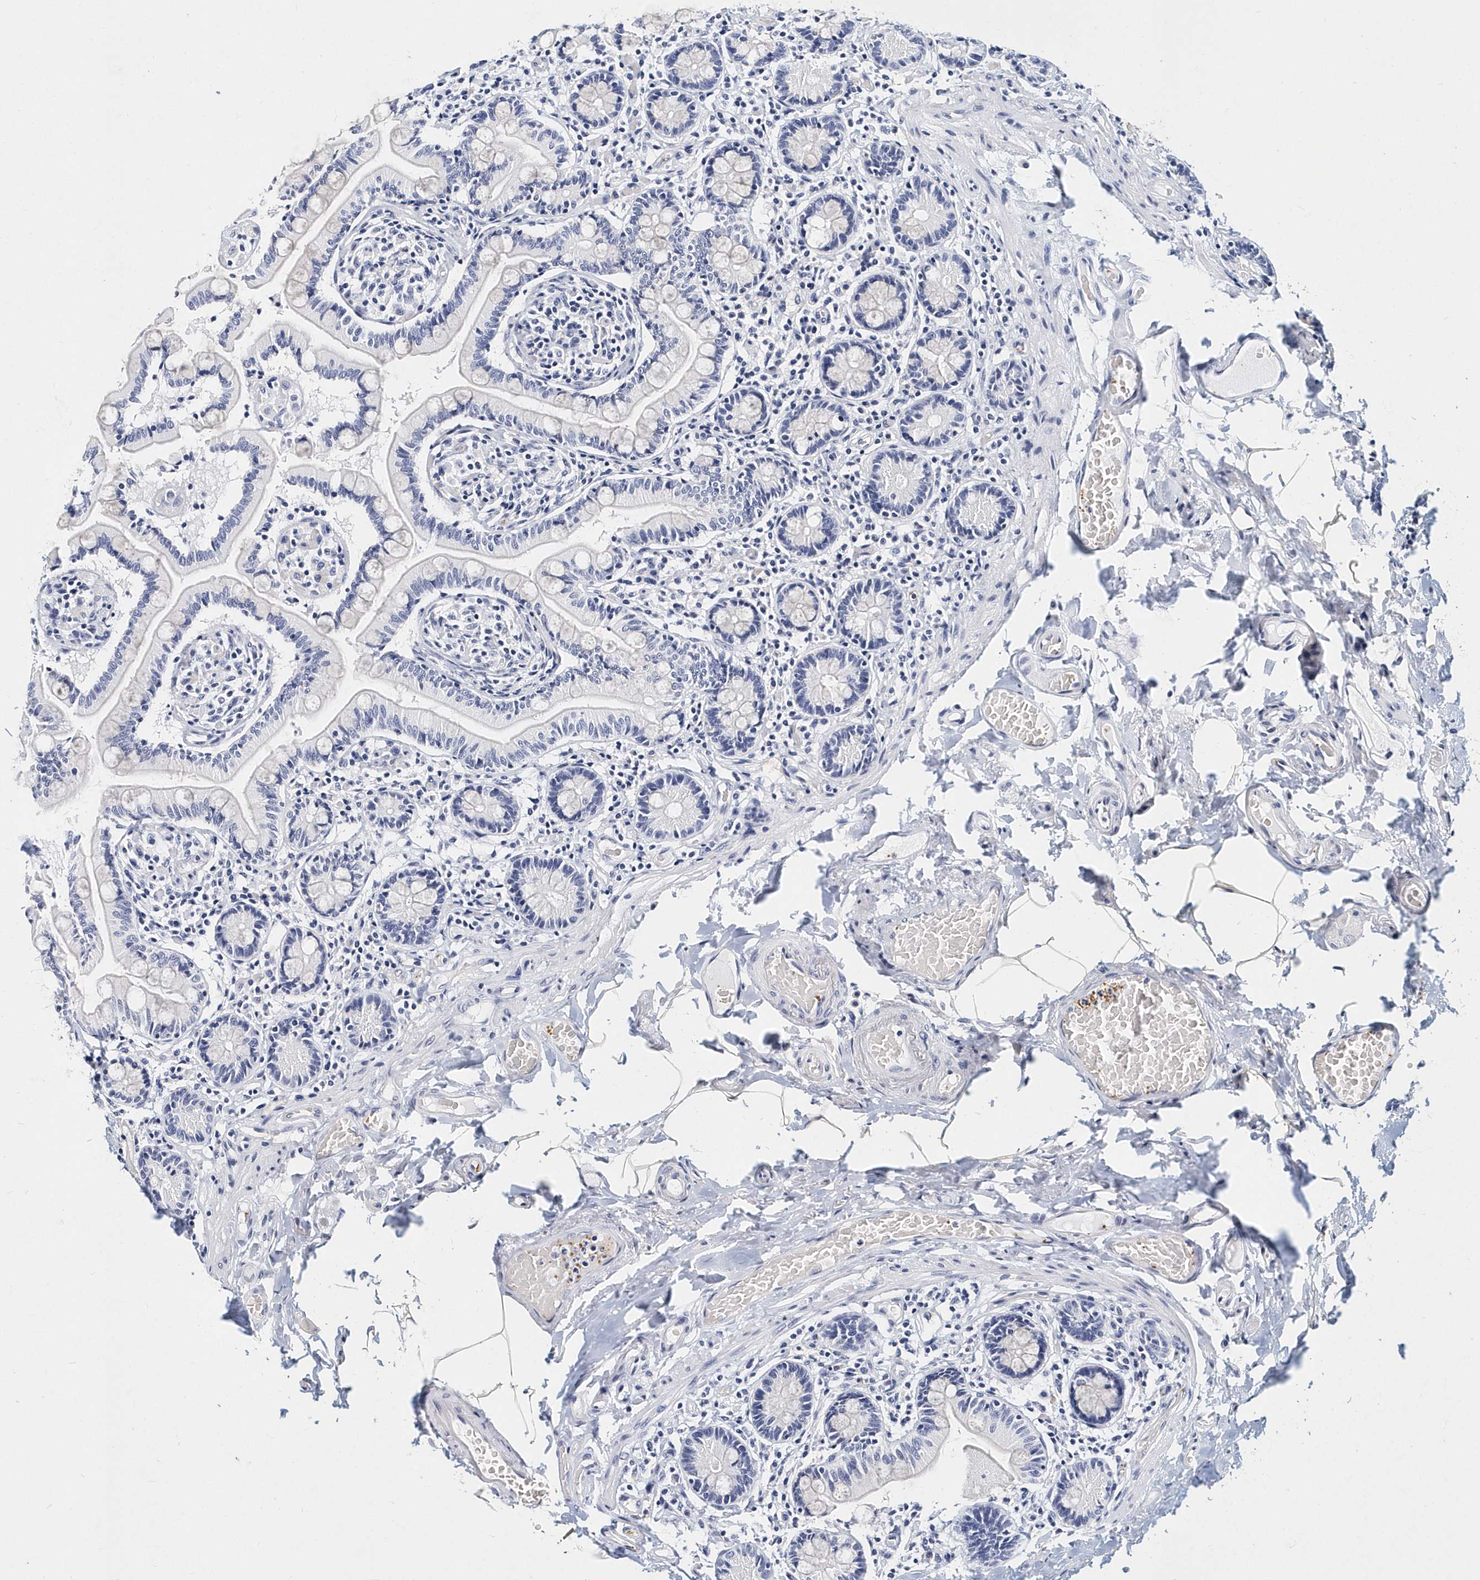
{"staining": {"intensity": "negative", "quantity": "none", "location": "none"}, "tissue": "small intestine", "cell_type": "Glandular cells", "image_type": "normal", "snomed": [{"axis": "morphology", "description": "Normal tissue, NOS"}, {"axis": "topography", "description": "Small intestine"}], "caption": "DAB immunohistochemical staining of unremarkable small intestine exhibits no significant positivity in glandular cells. (Immunohistochemistry (ihc), brightfield microscopy, high magnification).", "gene": "ITGA2B", "patient": {"sex": "female", "age": 64}}